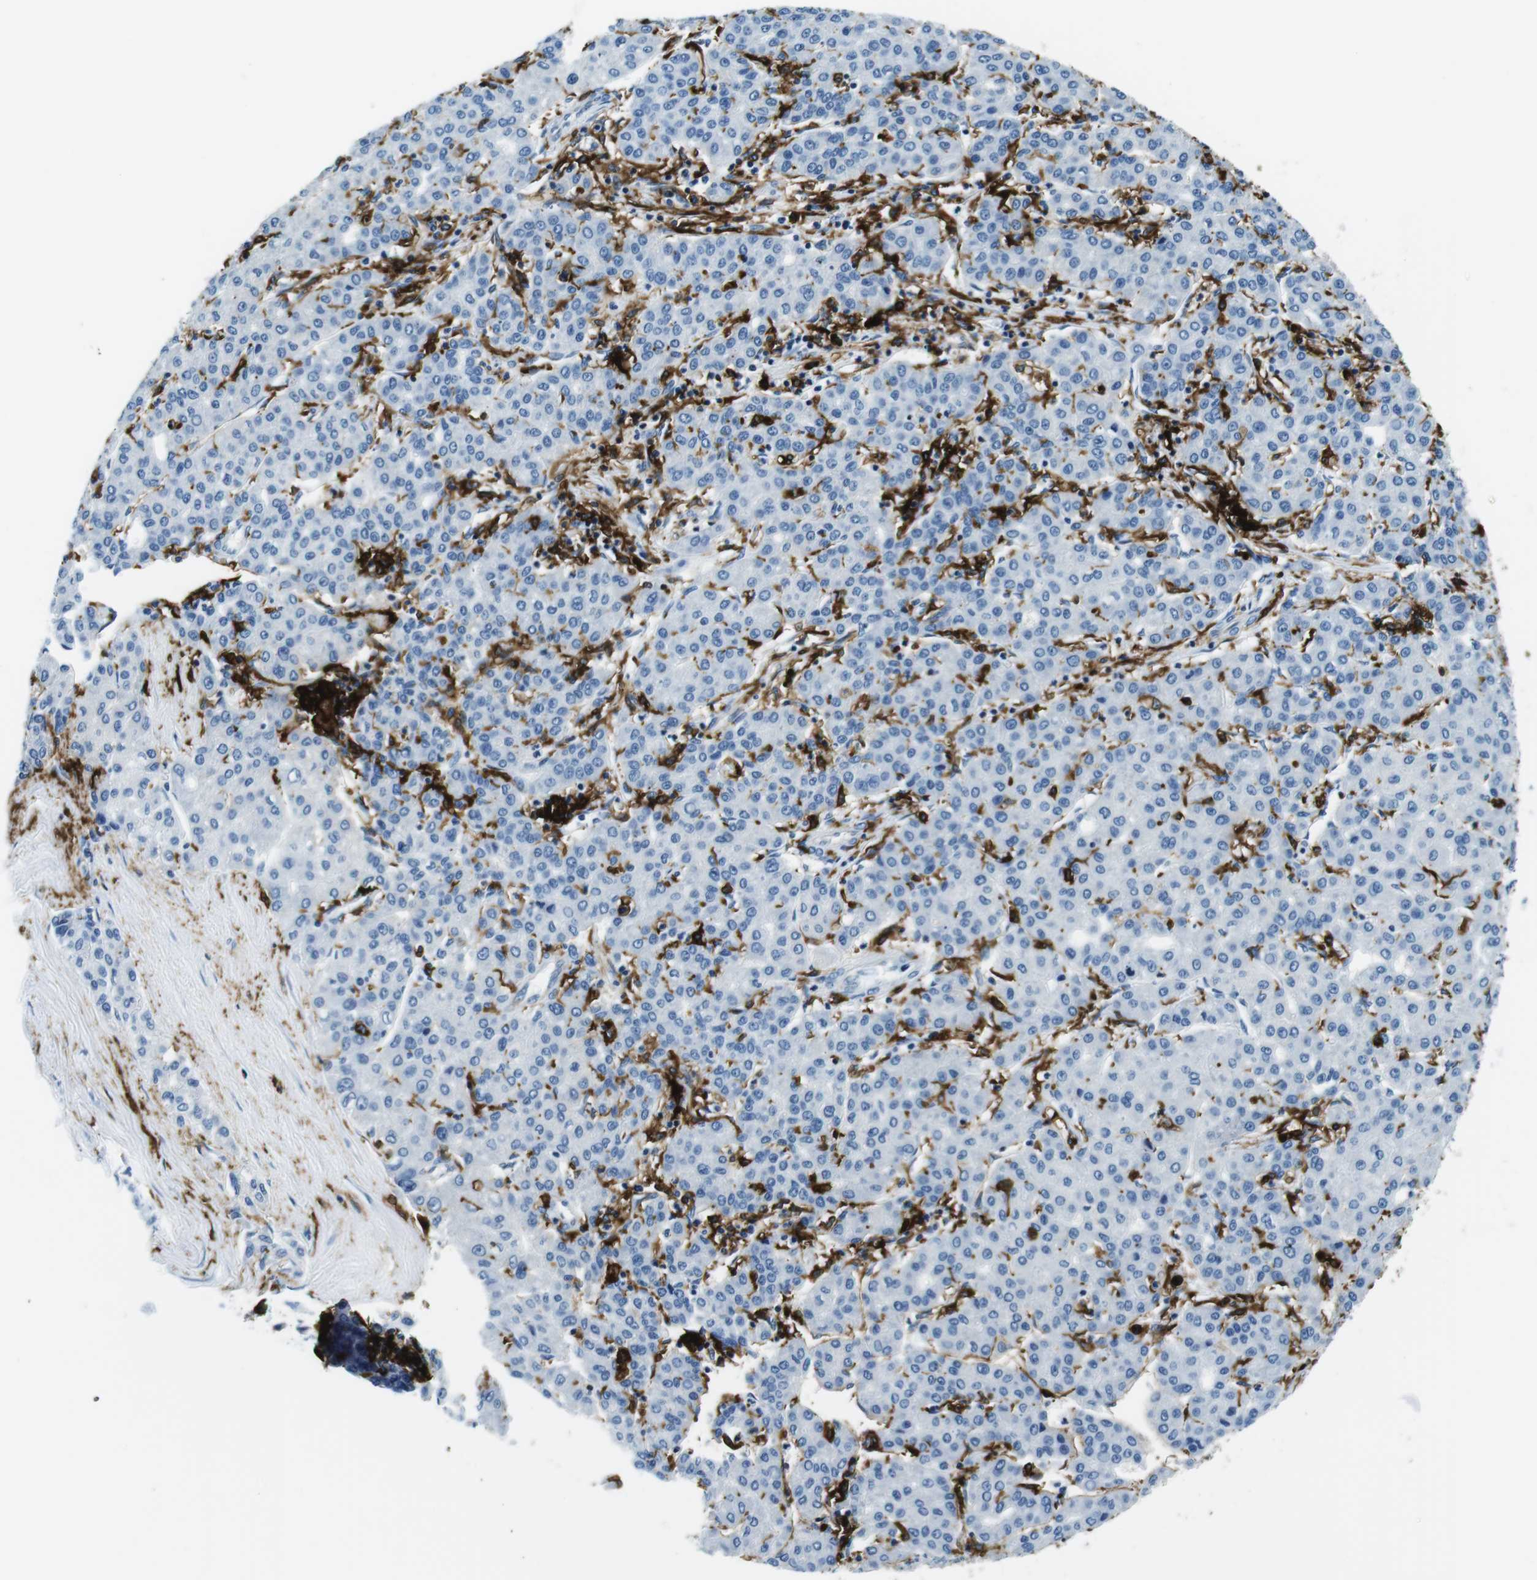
{"staining": {"intensity": "negative", "quantity": "none", "location": "none"}, "tissue": "liver cancer", "cell_type": "Tumor cells", "image_type": "cancer", "snomed": [{"axis": "morphology", "description": "Carcinoma, Hepatocellular, NOS"}, {"axis": "topography", "description": "Liver"}], "caption": "Human liver hepatocellular carcinoma stained for a protein using IHC exhibits no positivity in tumor cells.", "gene": "HLA-DRB1", "patient": {"sex": "male", "age": 65}}